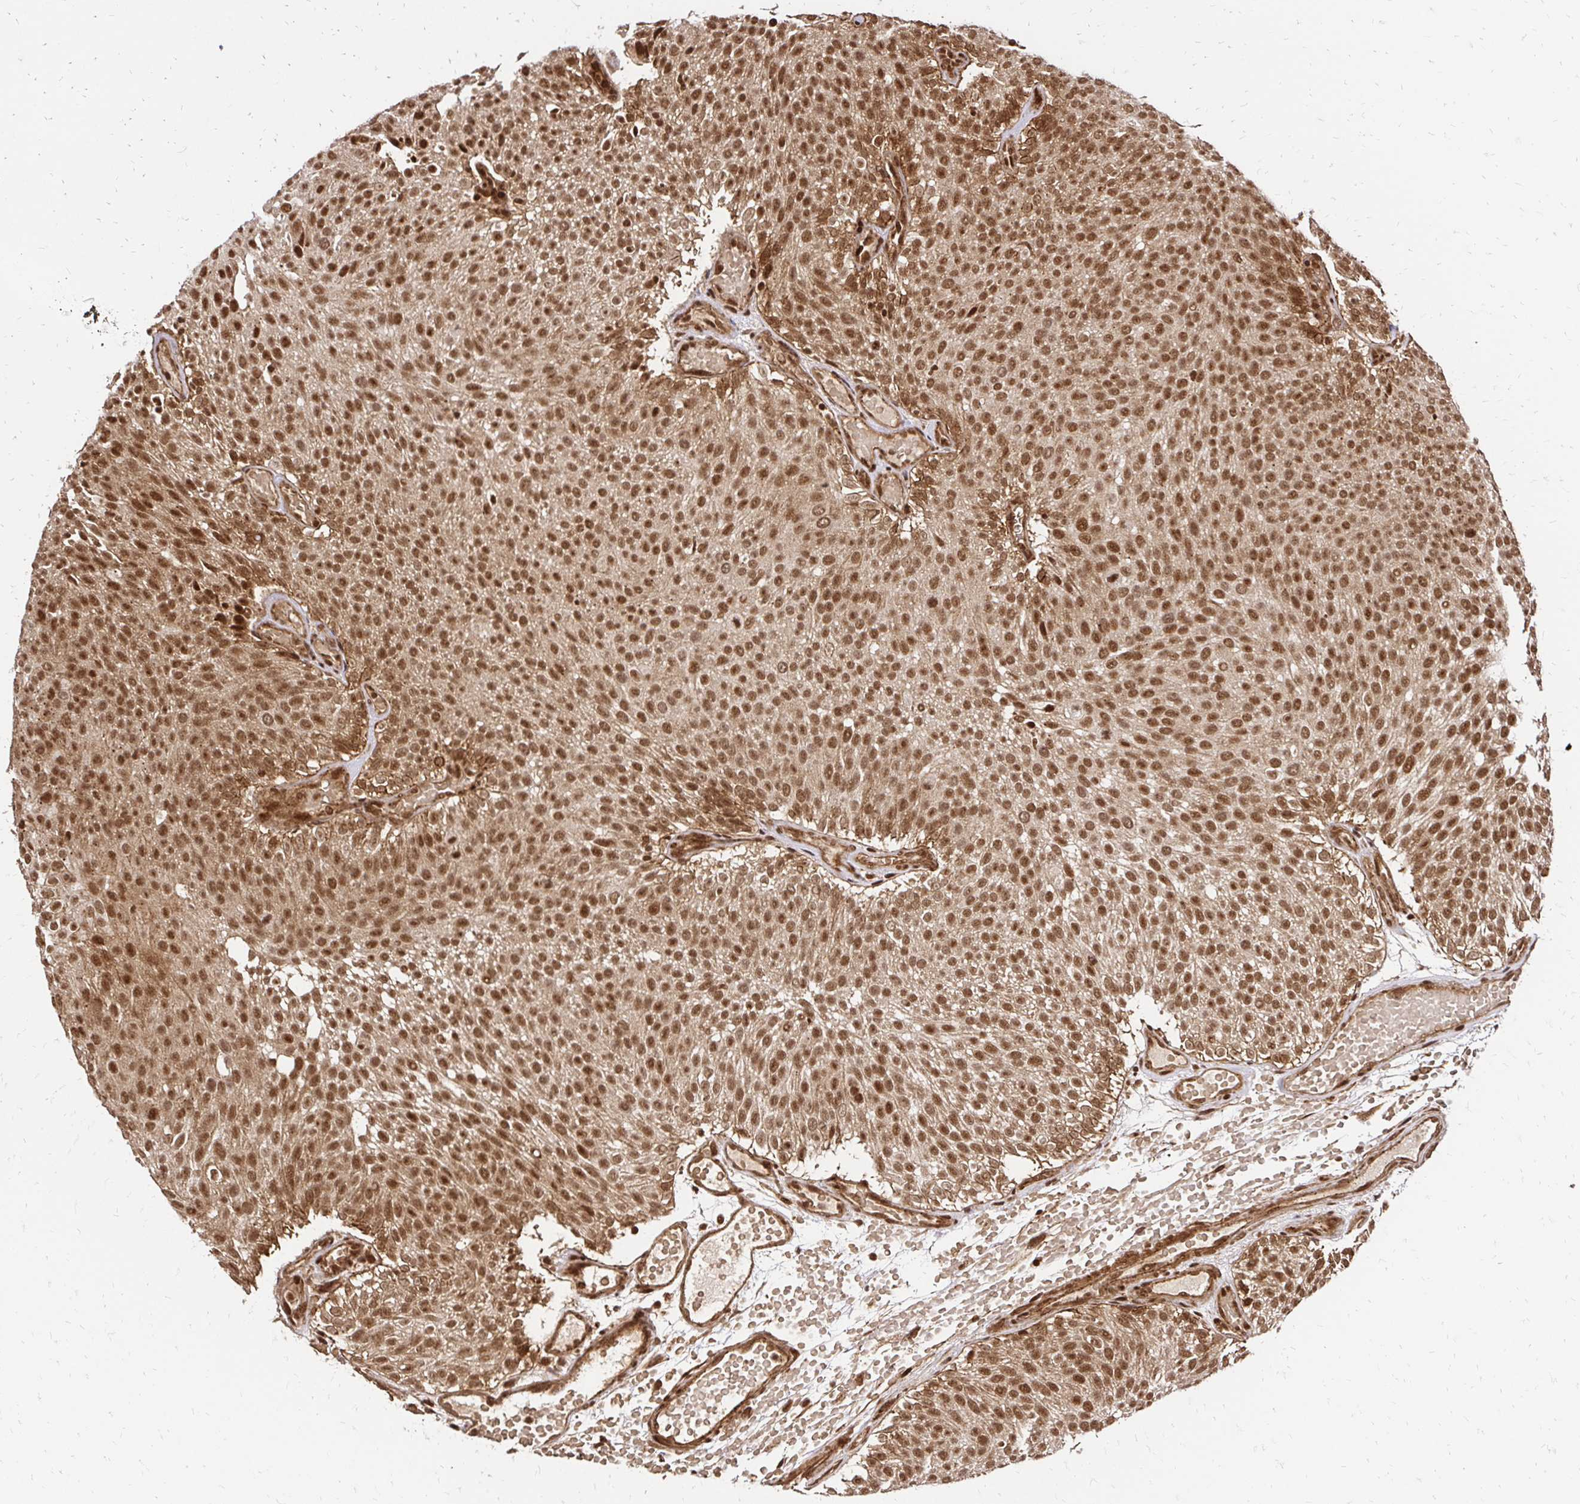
{"staining": {"intensity": "strong", "quantity": ">75%", "location": "cytoplasmic/membranous,nuclear"}, "tissue": "urothelial cancer", "cell_type": "Tumor cells", "image_type": "cancer", "snomed": [{"axis": "morphology", "description": "Urothelial carcinoma, Low grade"}, {"axis": "topography", "description": "Urinary bladder"}], "caption": "A brown stain labels strong cytoplasmic/membranous and nuclear positivity of a protein in human urothelial cancer tumor cells.", "gene": "GLYR1", "patient": {"sex": "male", "age": 78}}